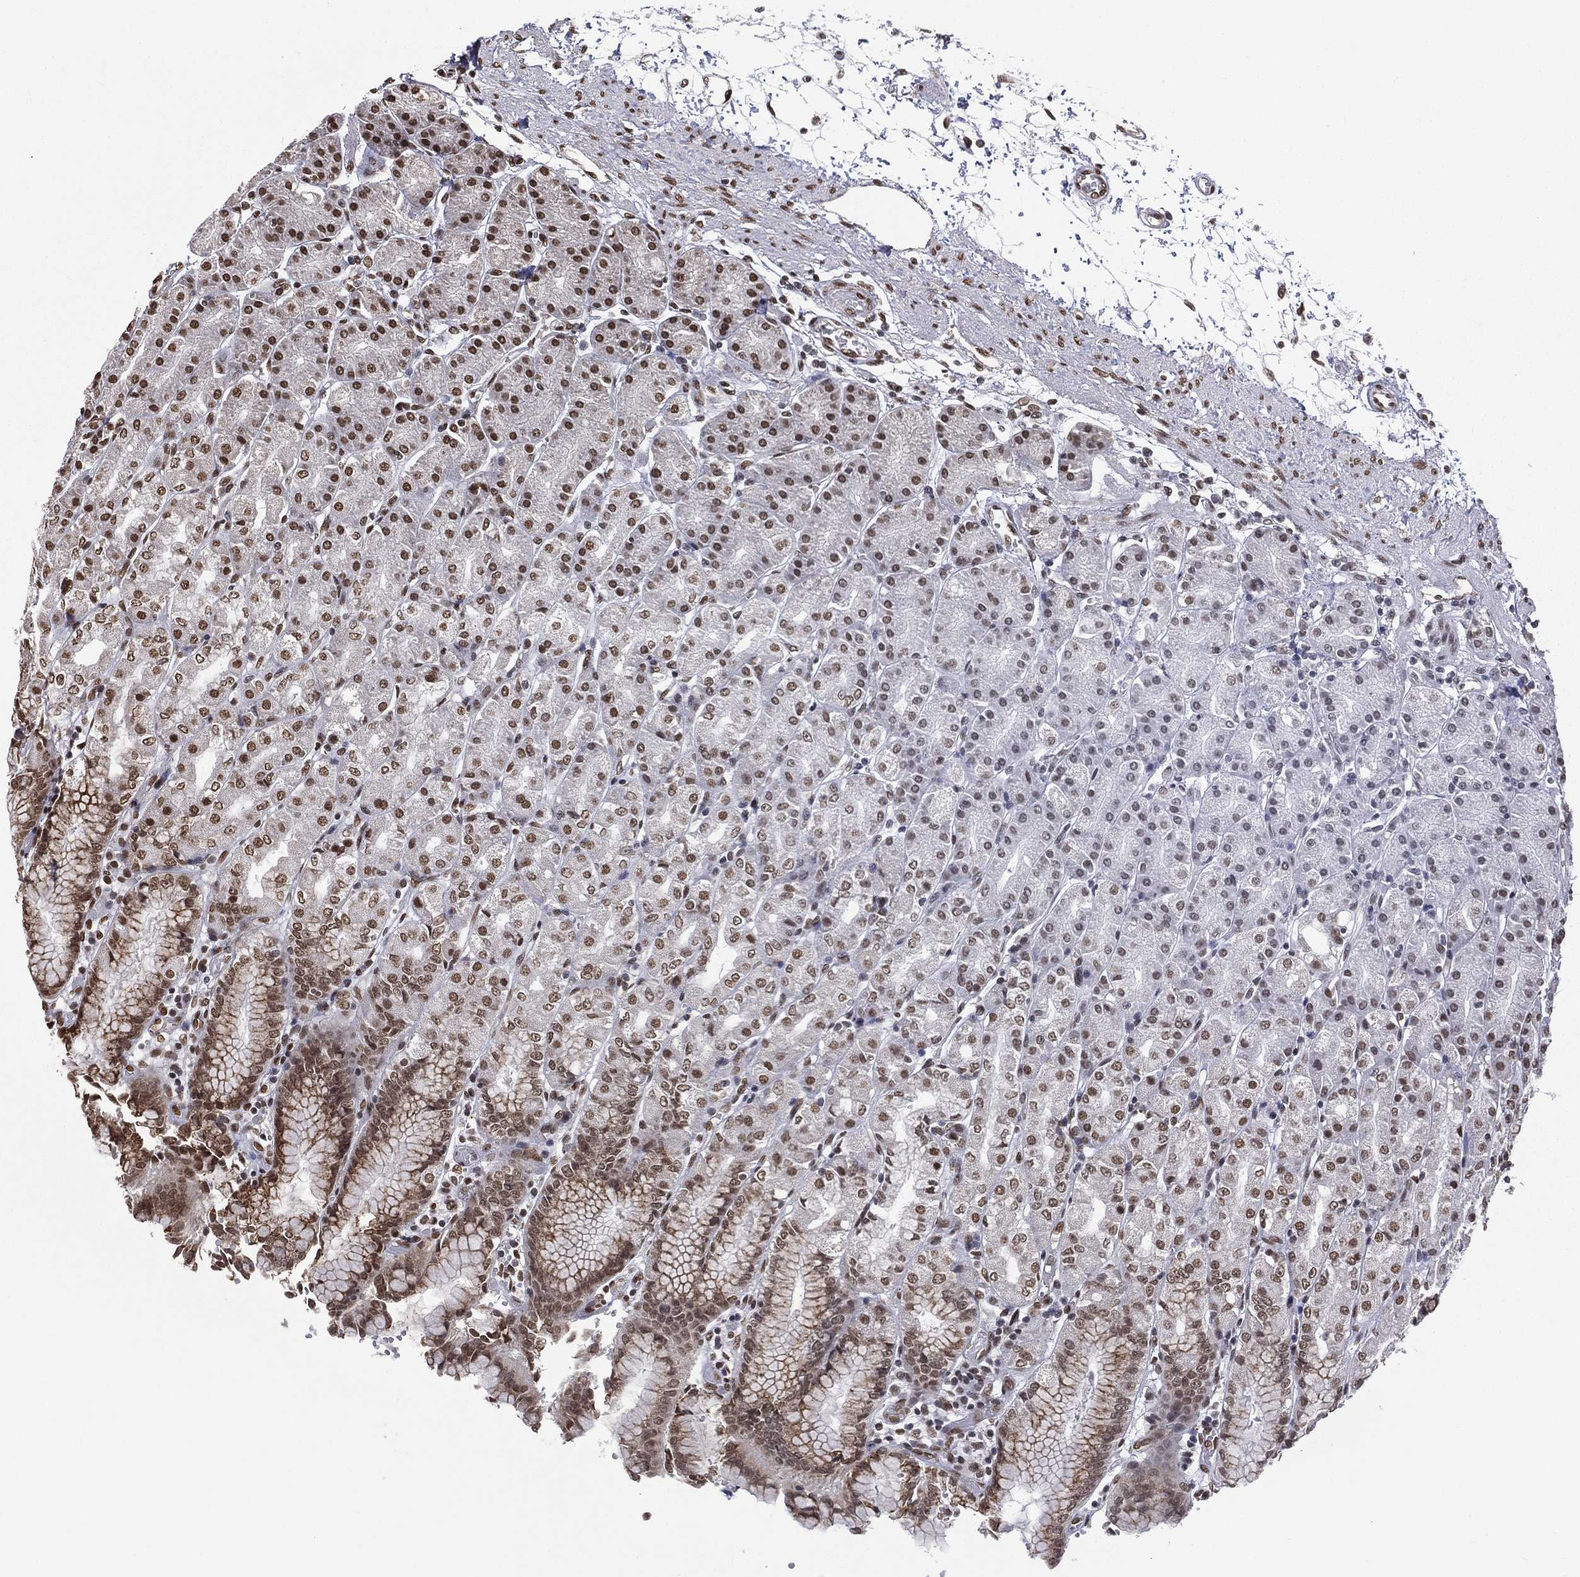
{"staining": {"intensity": "strong", "quantity": "25%-75%", "location": "nuclear"}, "tissue": "stomach", "cell_type": "Glandular cells", "image_type": "normal", "snomed": [{"axis": "morphology", "description": "Normal tissue, NOS"}, {"axis": "morphology", "description": "Adenocarcinoma, NOS"}, {"axis": "topography", "description": "Stomach"}], "caption": "Immunohistochemical staining of unremarkable human stomach displays high levels of strong nuclear positivity in about 25%-75% of glandular cells. The protein is stained brown, and the nuclei are stained in blue (DAB (3,3'-diaminobenzidine) IHC with brightfield microscopy, high magnification).", "gene": "C5orf24", "patient": {"sex": "female", "age": 81}}